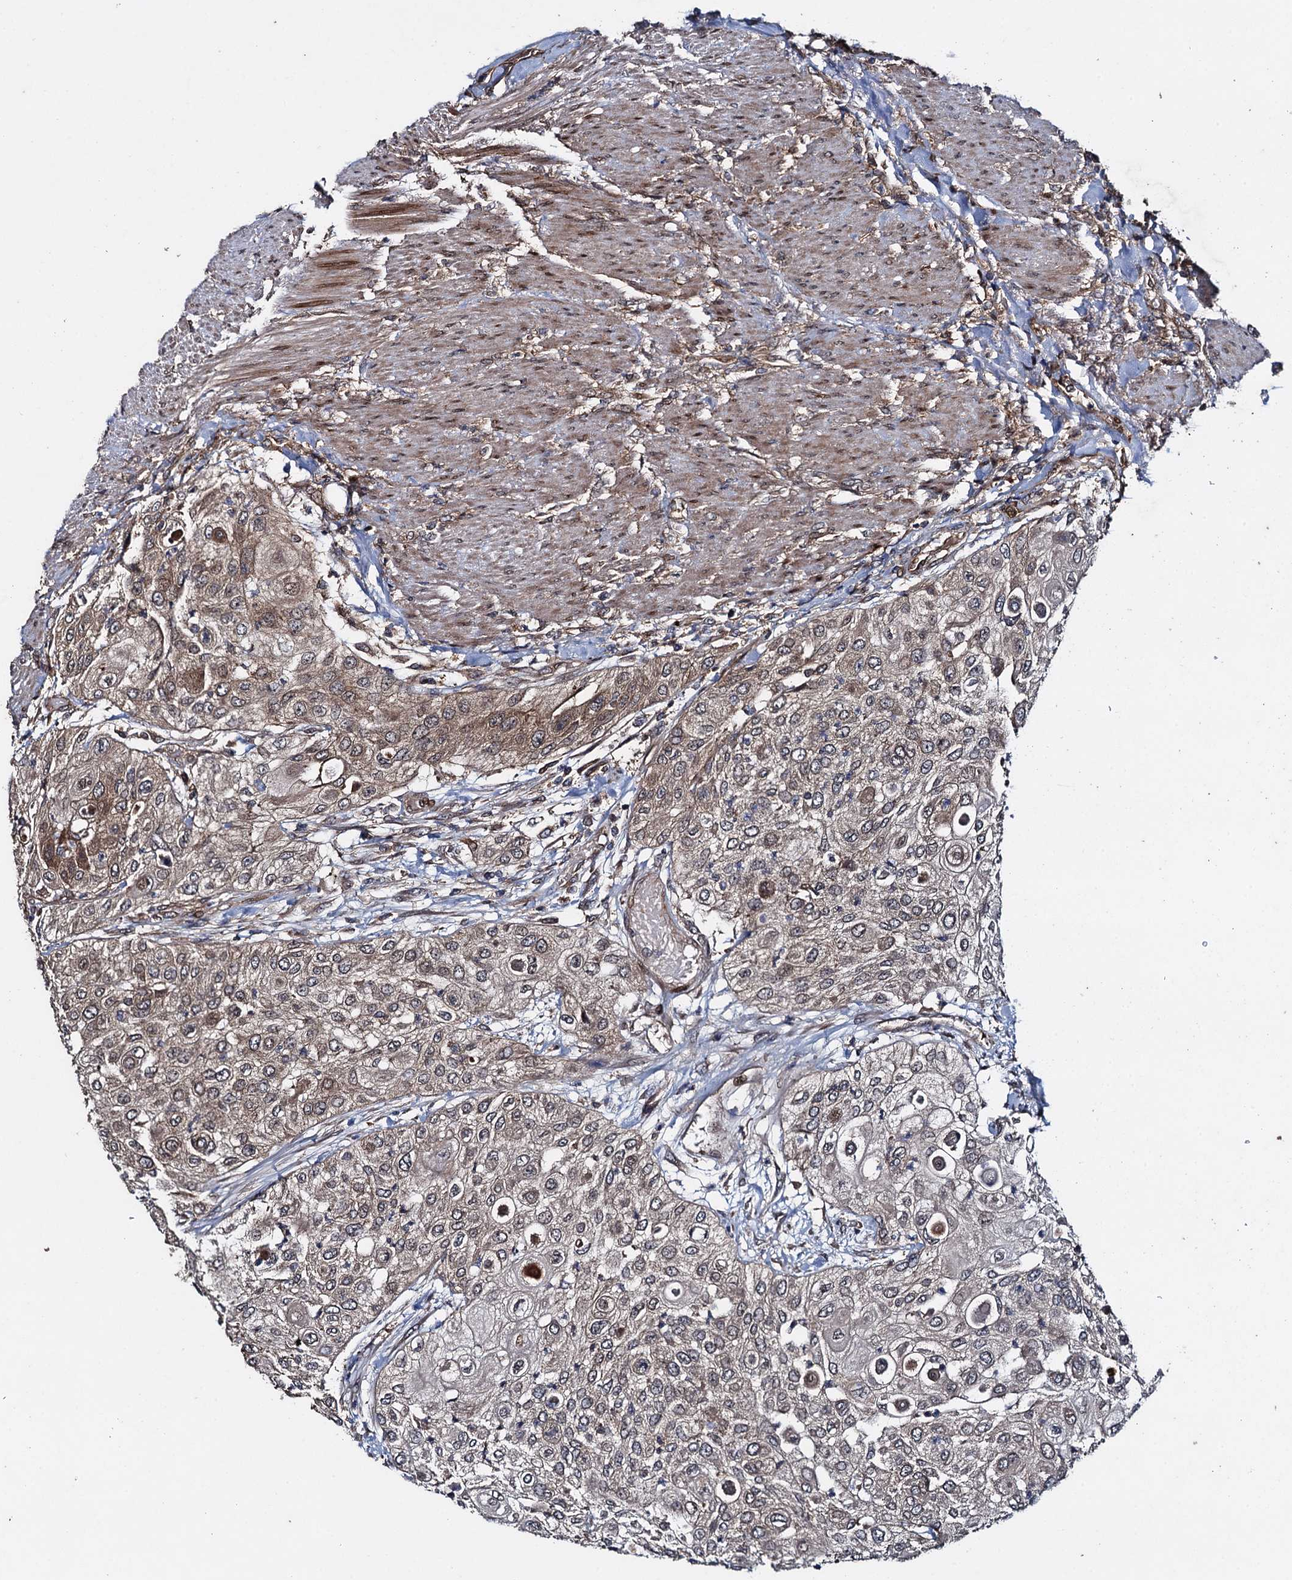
{"staining": {"intensity": "moderate", "quantity": "<25%", "location": "cytoplasmic/membranous"}, "tissue": "urothelial cancer", "cell_type": "Tumor cells", "image_type": "cancer", "snomed": [{"axis": "morphology", "description": "Urothelial carcinoma, High grade"}, {"axis": "topography", "description": "Urinary bladder"}], "caption": "The photomicrograph reveals a brown stain indicating the presence of a protein in the cytoplasmic/membranous of tumor cells in high-grade urothelial carcinoma.", "gene": "RHOBTB1", "patient": {"sex": "female", "age": 79}}